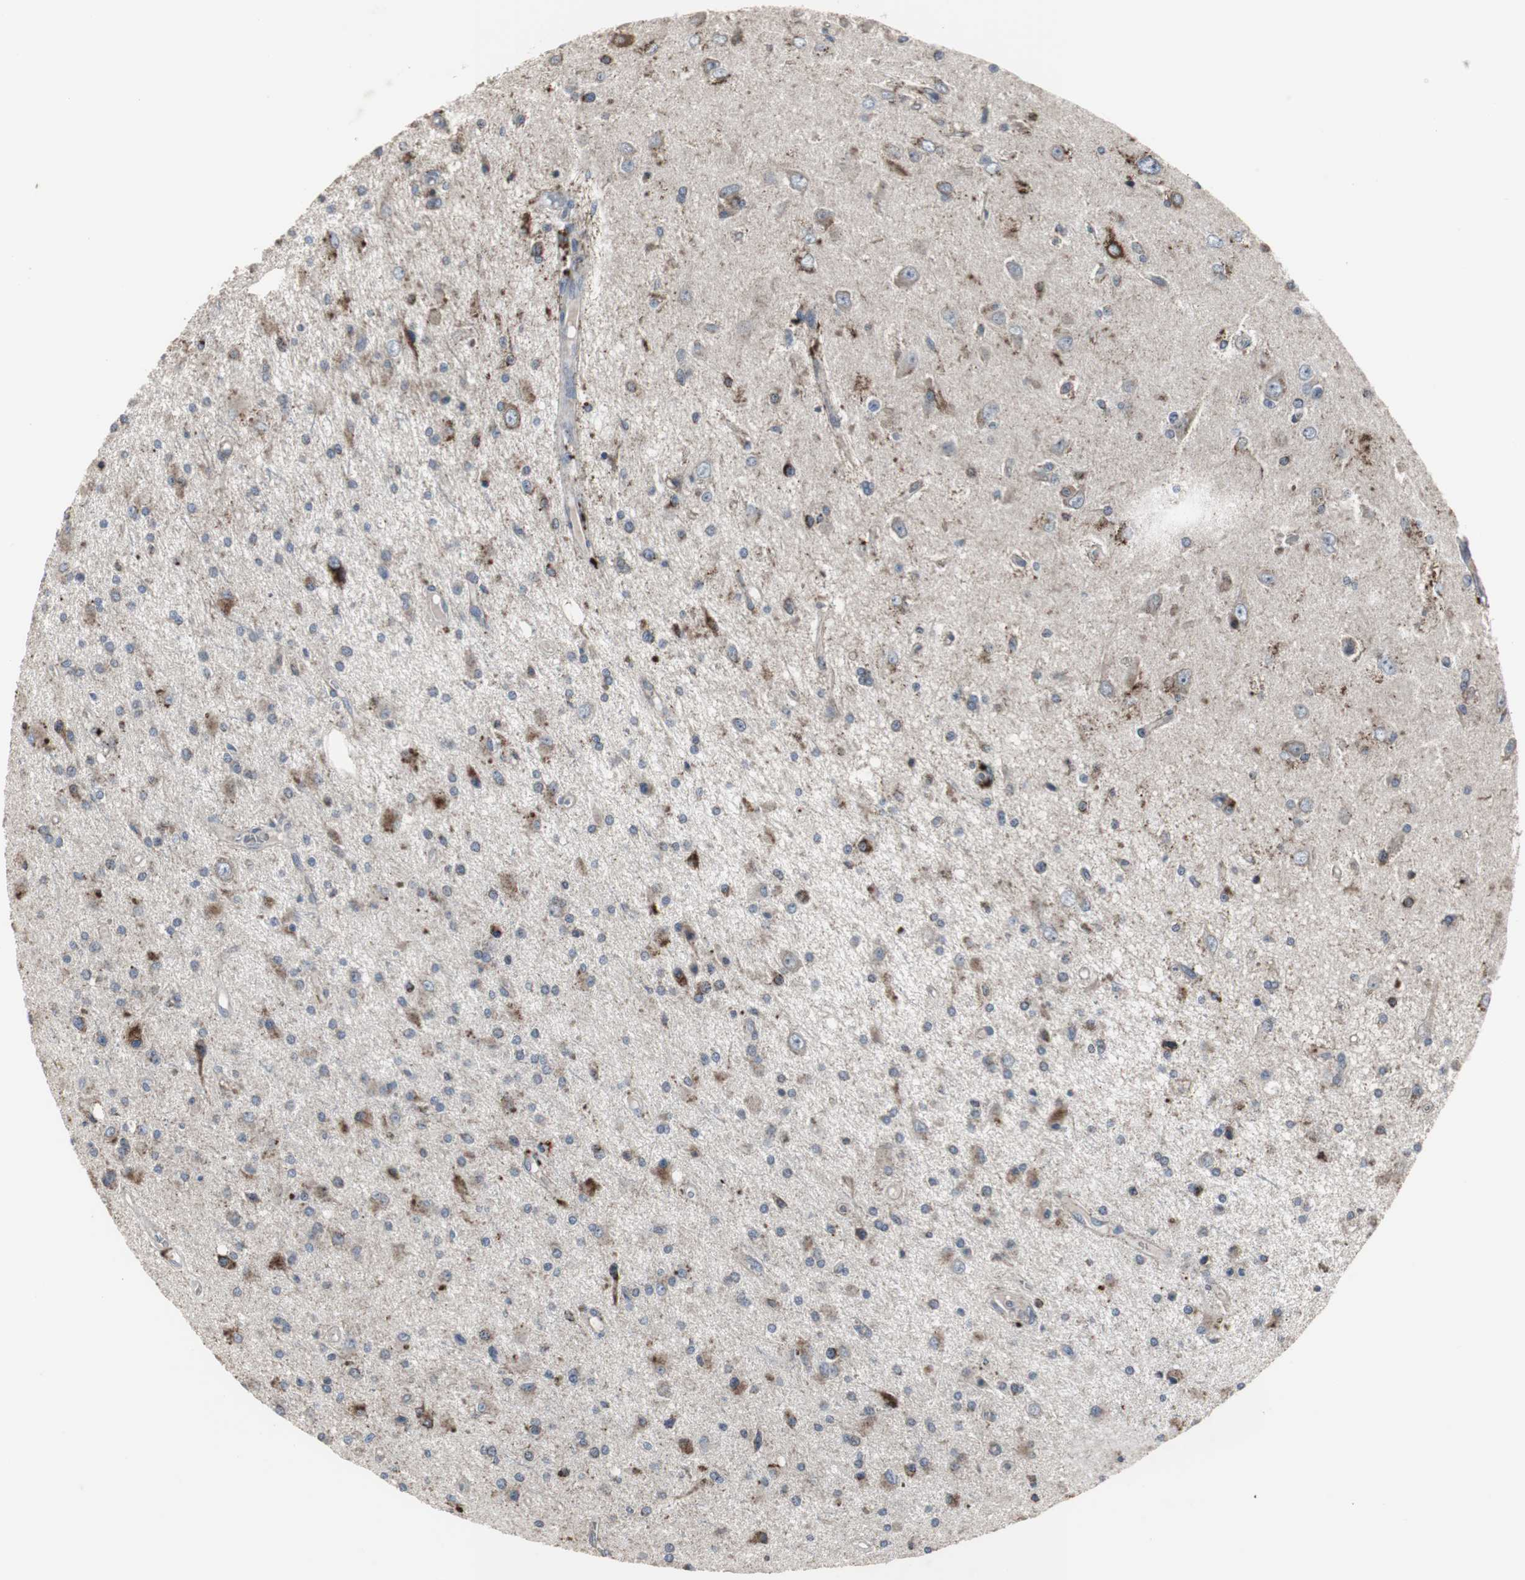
{"staining": {"intensity": "moderate", "quantity": "<25%", "location": "cytoplasmic/membranous"}, "tissue": "glioma", "cell_type": "Tumor cells", "image_type": "cancer", "snomed": [{"axis": "morphology", "description": "Glioma, malignant, Low grade"}, {"axis": "topography", "description": "Brain"}], "caption": "Moderate cytoplasmic/membranous positivity is present in approximately <25% of tumor cells in glioma.", "gene": "ACAA1", "patient": {"sex": "male", "age": 58}}